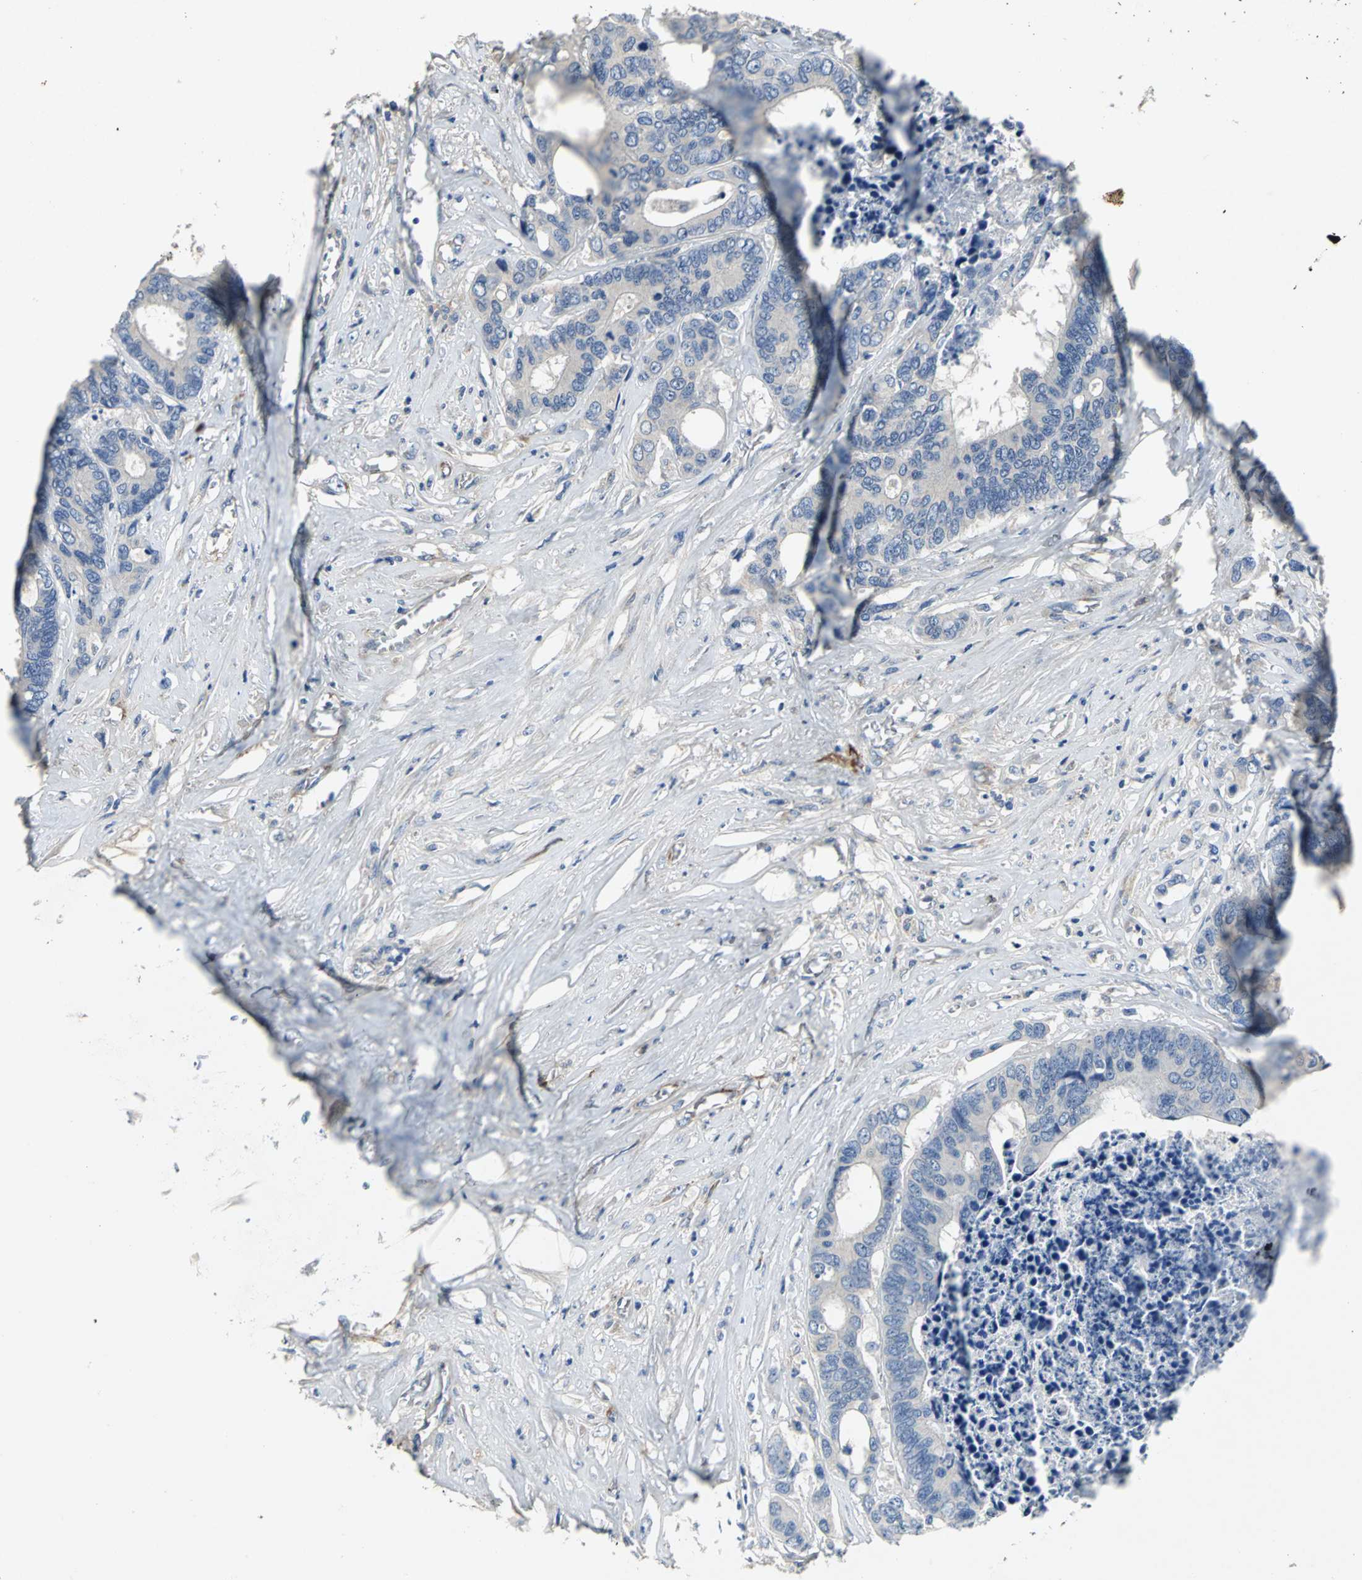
{"staining": {"intensity": "negative", "quantity": "none", "location": "none"}, "tissue": "colorectal cancer", "cell_type": "Tumor cells", "image_type": "cancer", "snomed": [{"axis": "morphology", "description": "Adenocarcinoma, NOS"}, {"axis": "topography", "description": "Rectum"}], "caption": "Immunohistochemical staining of colorectal cancer (adenocarcinoma) displays no significant positivity in tumor cells.", "gene": "EFNB3", "patient": {"sex": "male", "age": 55}}